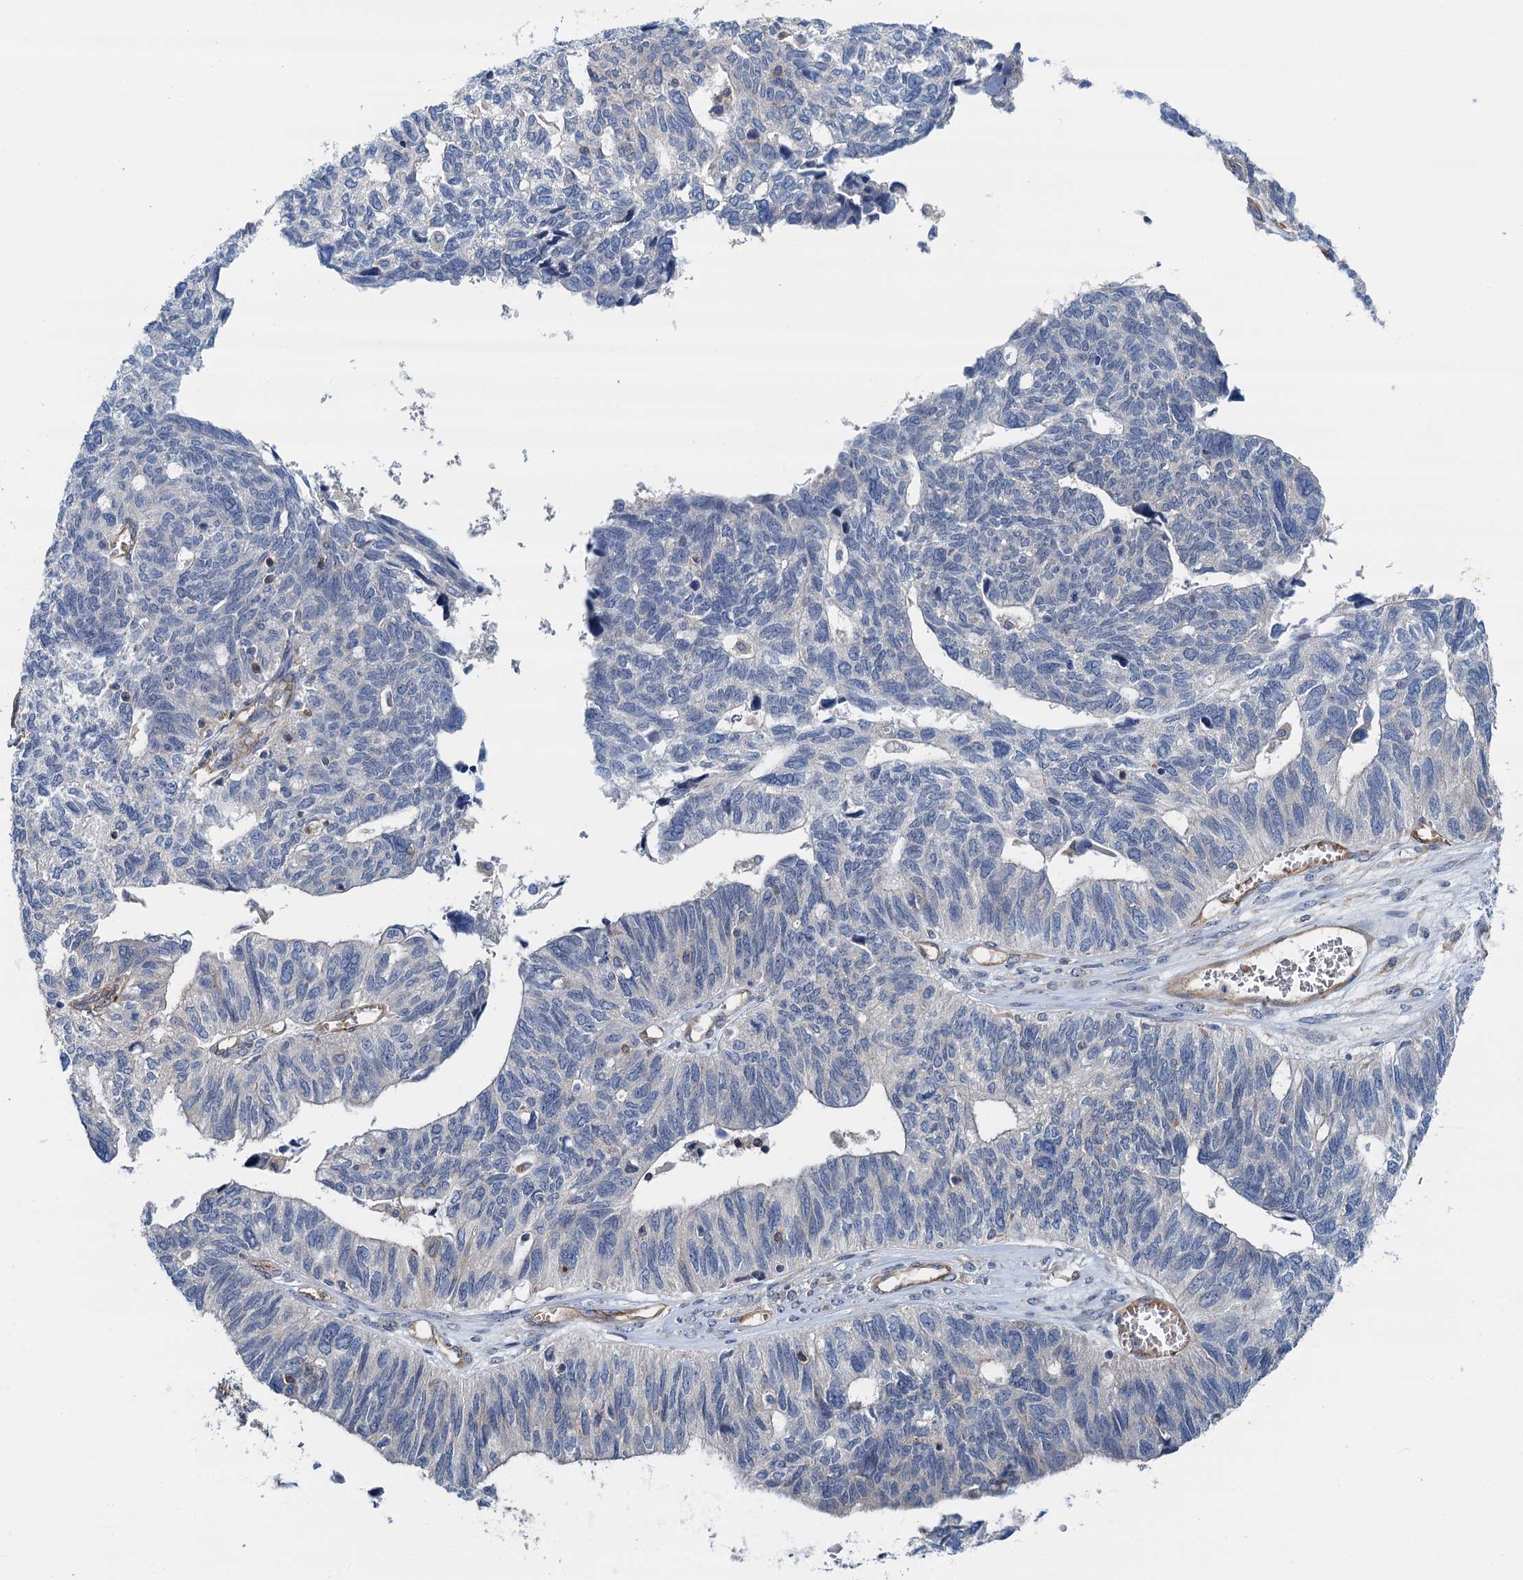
{"staining": {"intensity": "negative", "quantity": "none", "location": "none"}, "tissue": "ovarian cancer", "cell_type": "Tumor cells", "image_type": "cancer", "snomed": [{"axis": "morphology", "description": "Cystadenocarcinoma, serous, NOS"}, {"axis": "topography", "description": "Ovary"}], "caption": "Immunohistochemistry micrograph of human ovarian cancer (serous cystadenocarcinoma) stained for a protein (brown), which demonstrates no expression in tumor cells.", "gene": "ROGDI", "patient": {"sex": "female", "age": 79}}